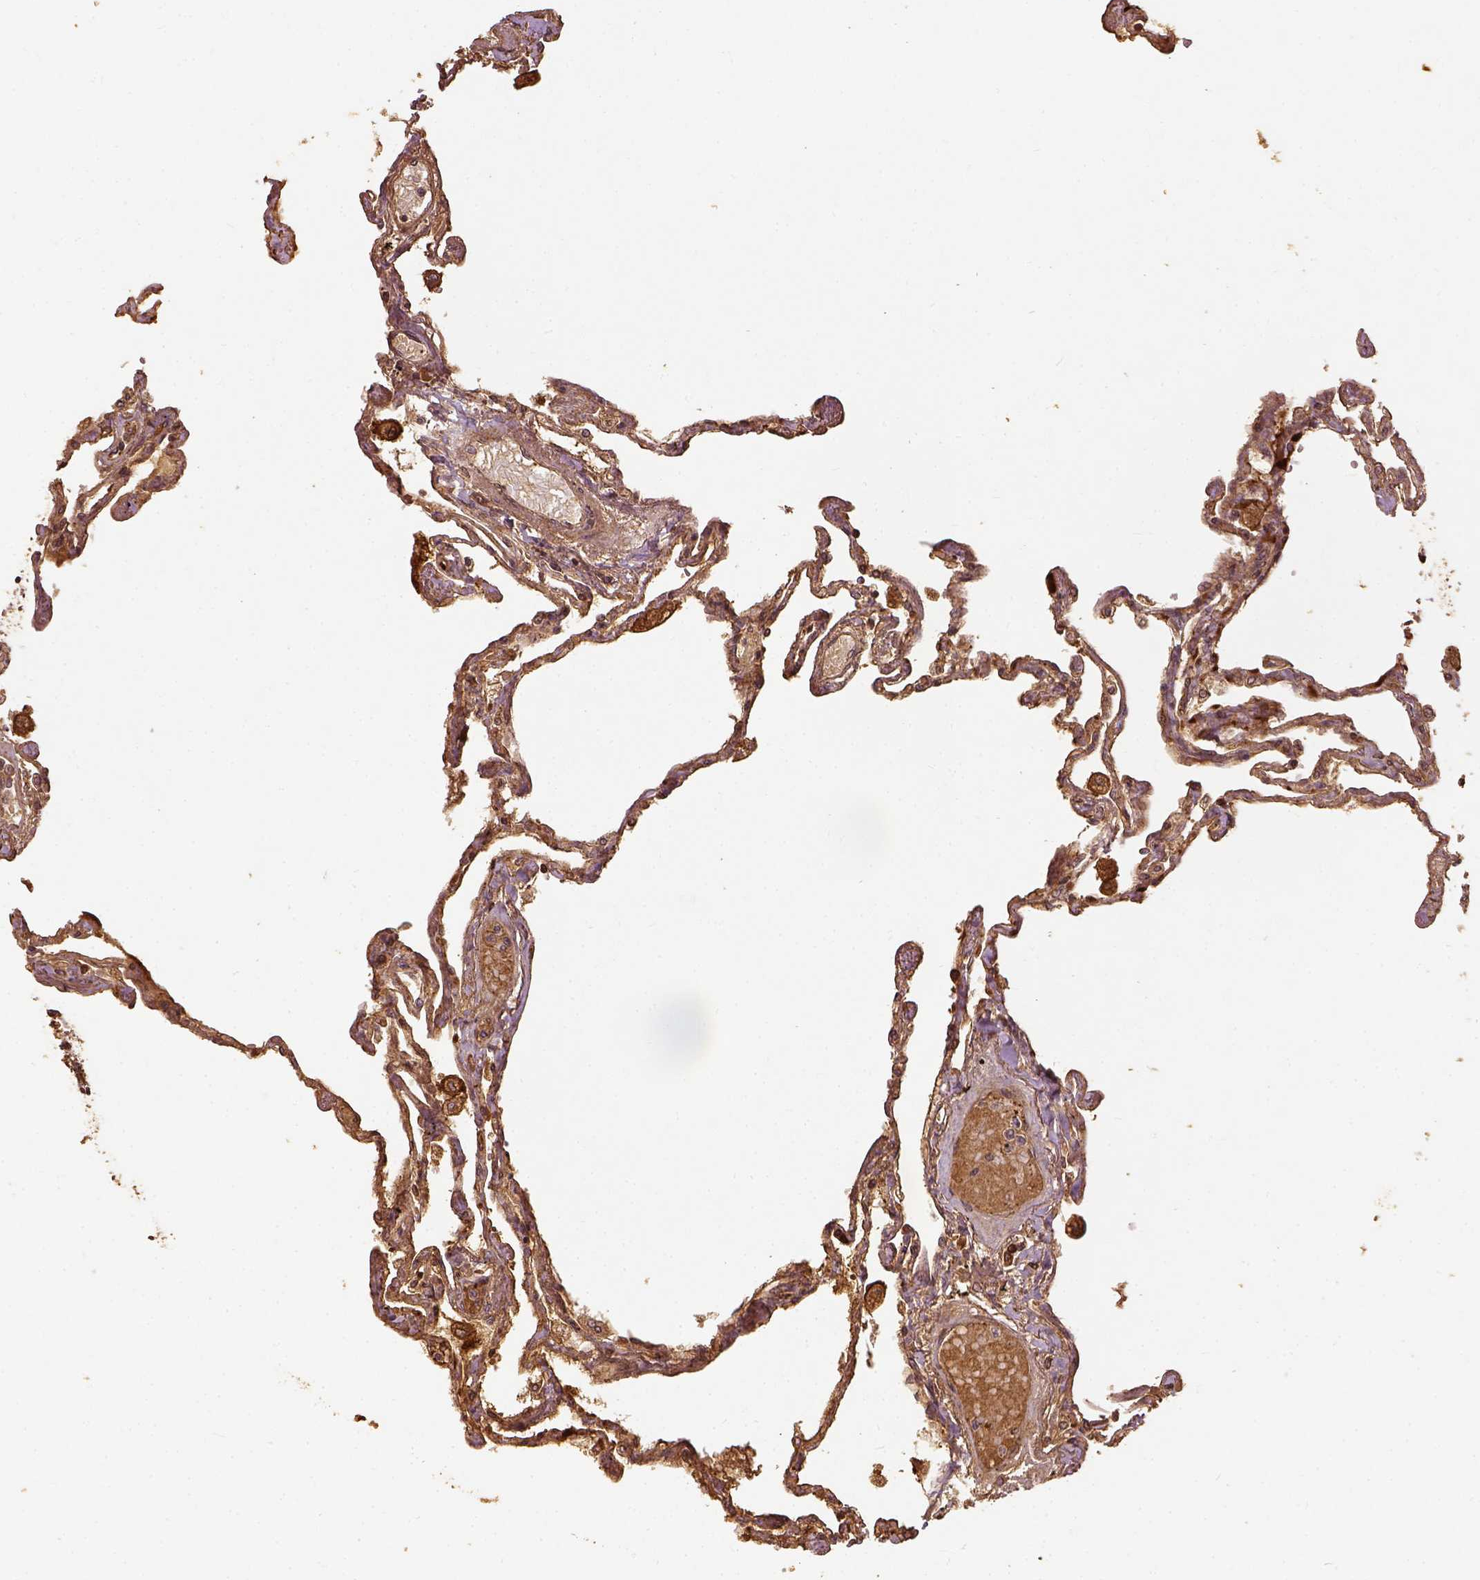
{"staining": {"intensity": "moderate", "quantity": ">75%", "location": "cytoplasmic/membranous"}, "tissue": "lung", "cell_type": "Alveolar cells", "image_type": "normal", "snomed": [{"axis": "morphology", "description": "Normal tissue, NOS"}, {"axis": "morphology", "description": "Adenocarcinoma, NOS"}, {"axis": "topography", "description": "Cartilage tissue"}, {"axis": "topography", "description": "Lung"}], "caption": "The photomicrograph shows immunohistochemical staining of unremarkable lung. There is moderate cytoplasmic/membranous positivity is identified in about >75% of alveolar cells.", "gene": "VEGFA", "patient": {"sex": "female", "age": 67}}